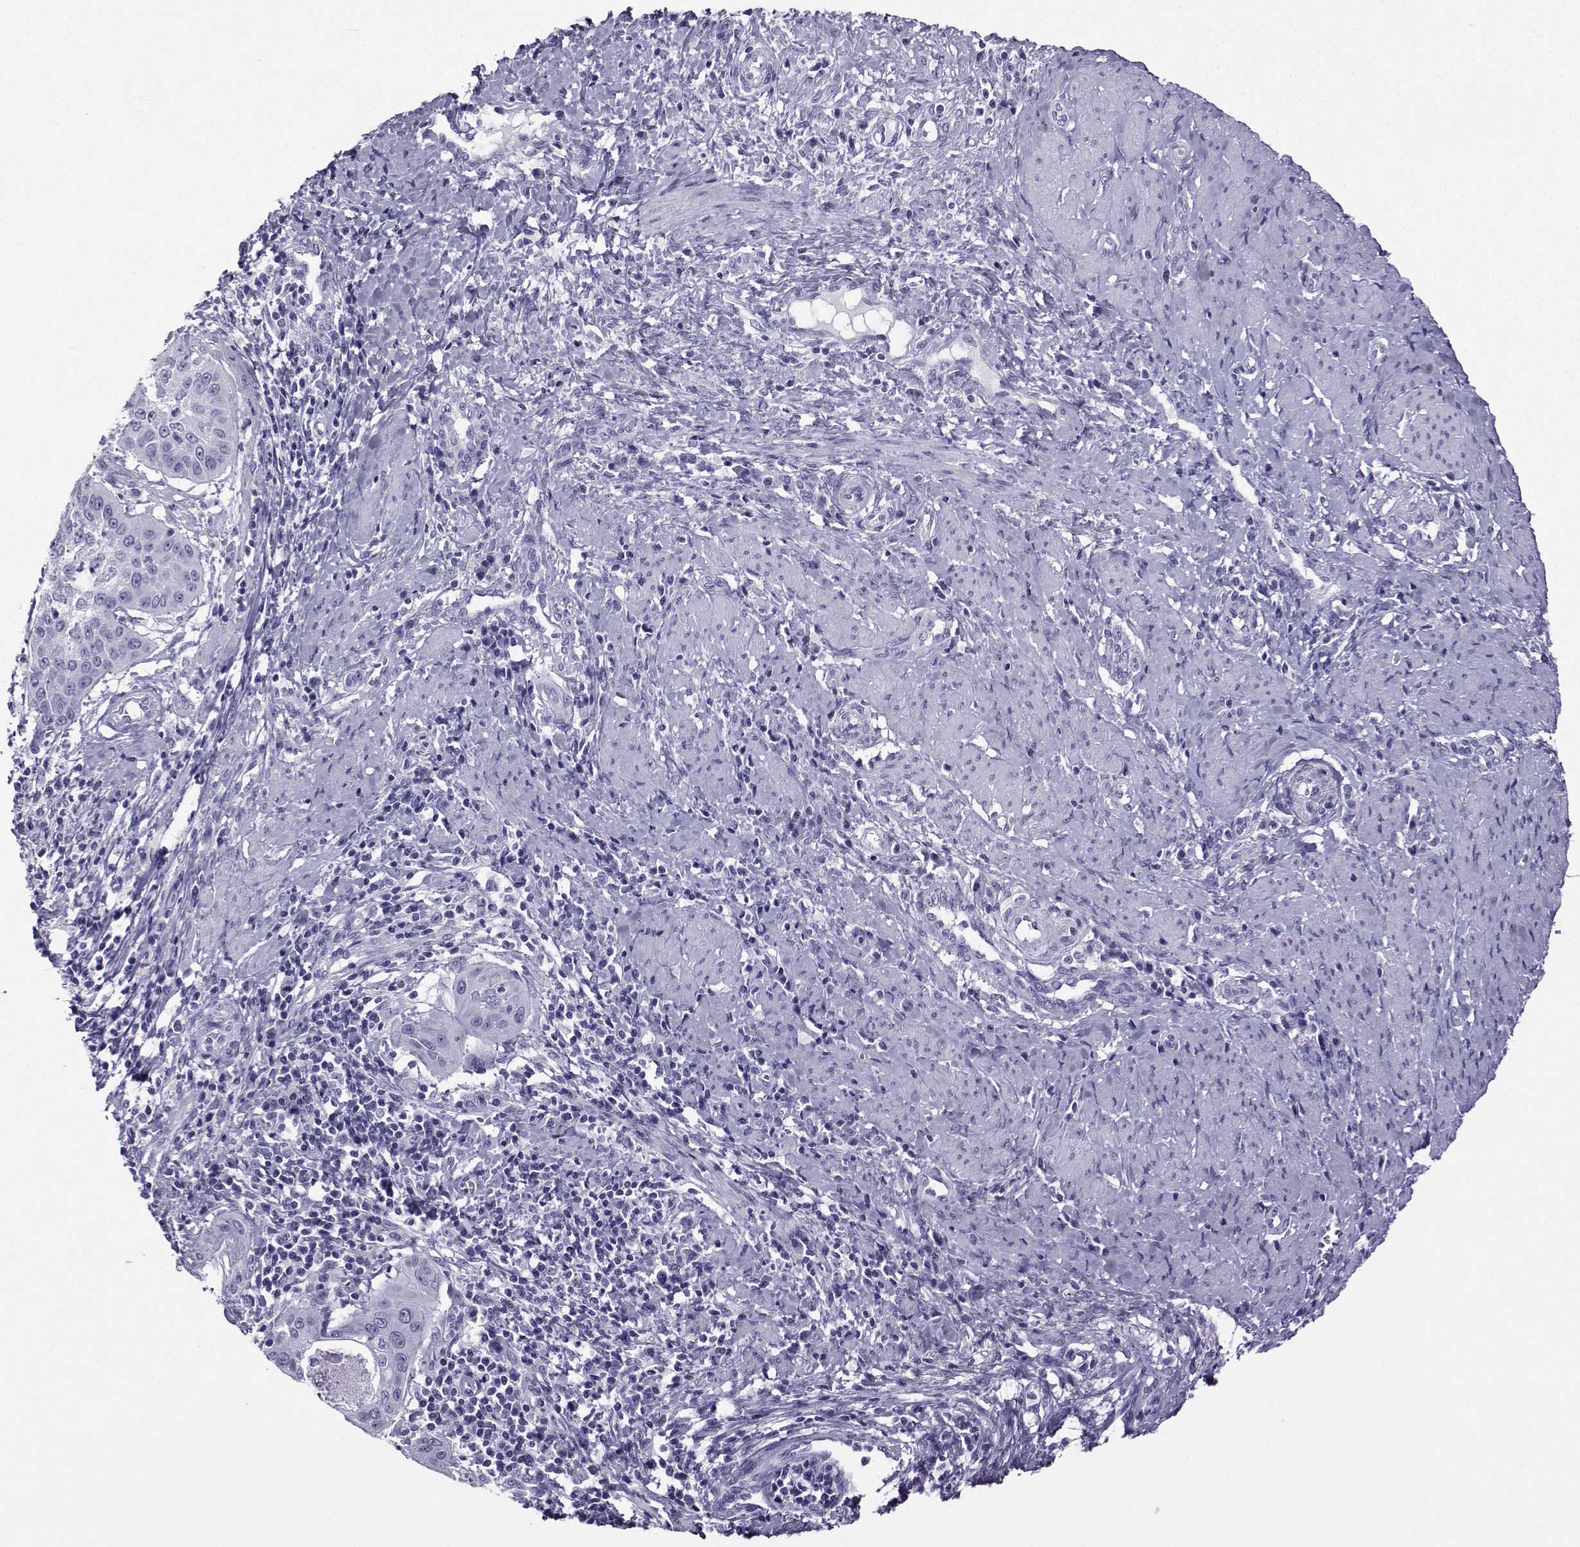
{"staining": {"intensity": "negative", "quantity": "none", "location": "none"}, "tissue": "cervical cancer", "cell_type": "Tumor cells", "image_type": "cancer", "snomed": [{"axis": "morphology", "description": "Squamous cell carcinoma, NOS"}, {"axis": "topography", "description": "Cervix"}], "caption": "Immunohistochemistry (IHC) photomicrograph of human squamous cell carcinoma (cervical) stained for a protein (brown), which reveals no staining in tumor cells.", "gene": "CRYBB1", "patient": {"sex": "female", "age": 39}}